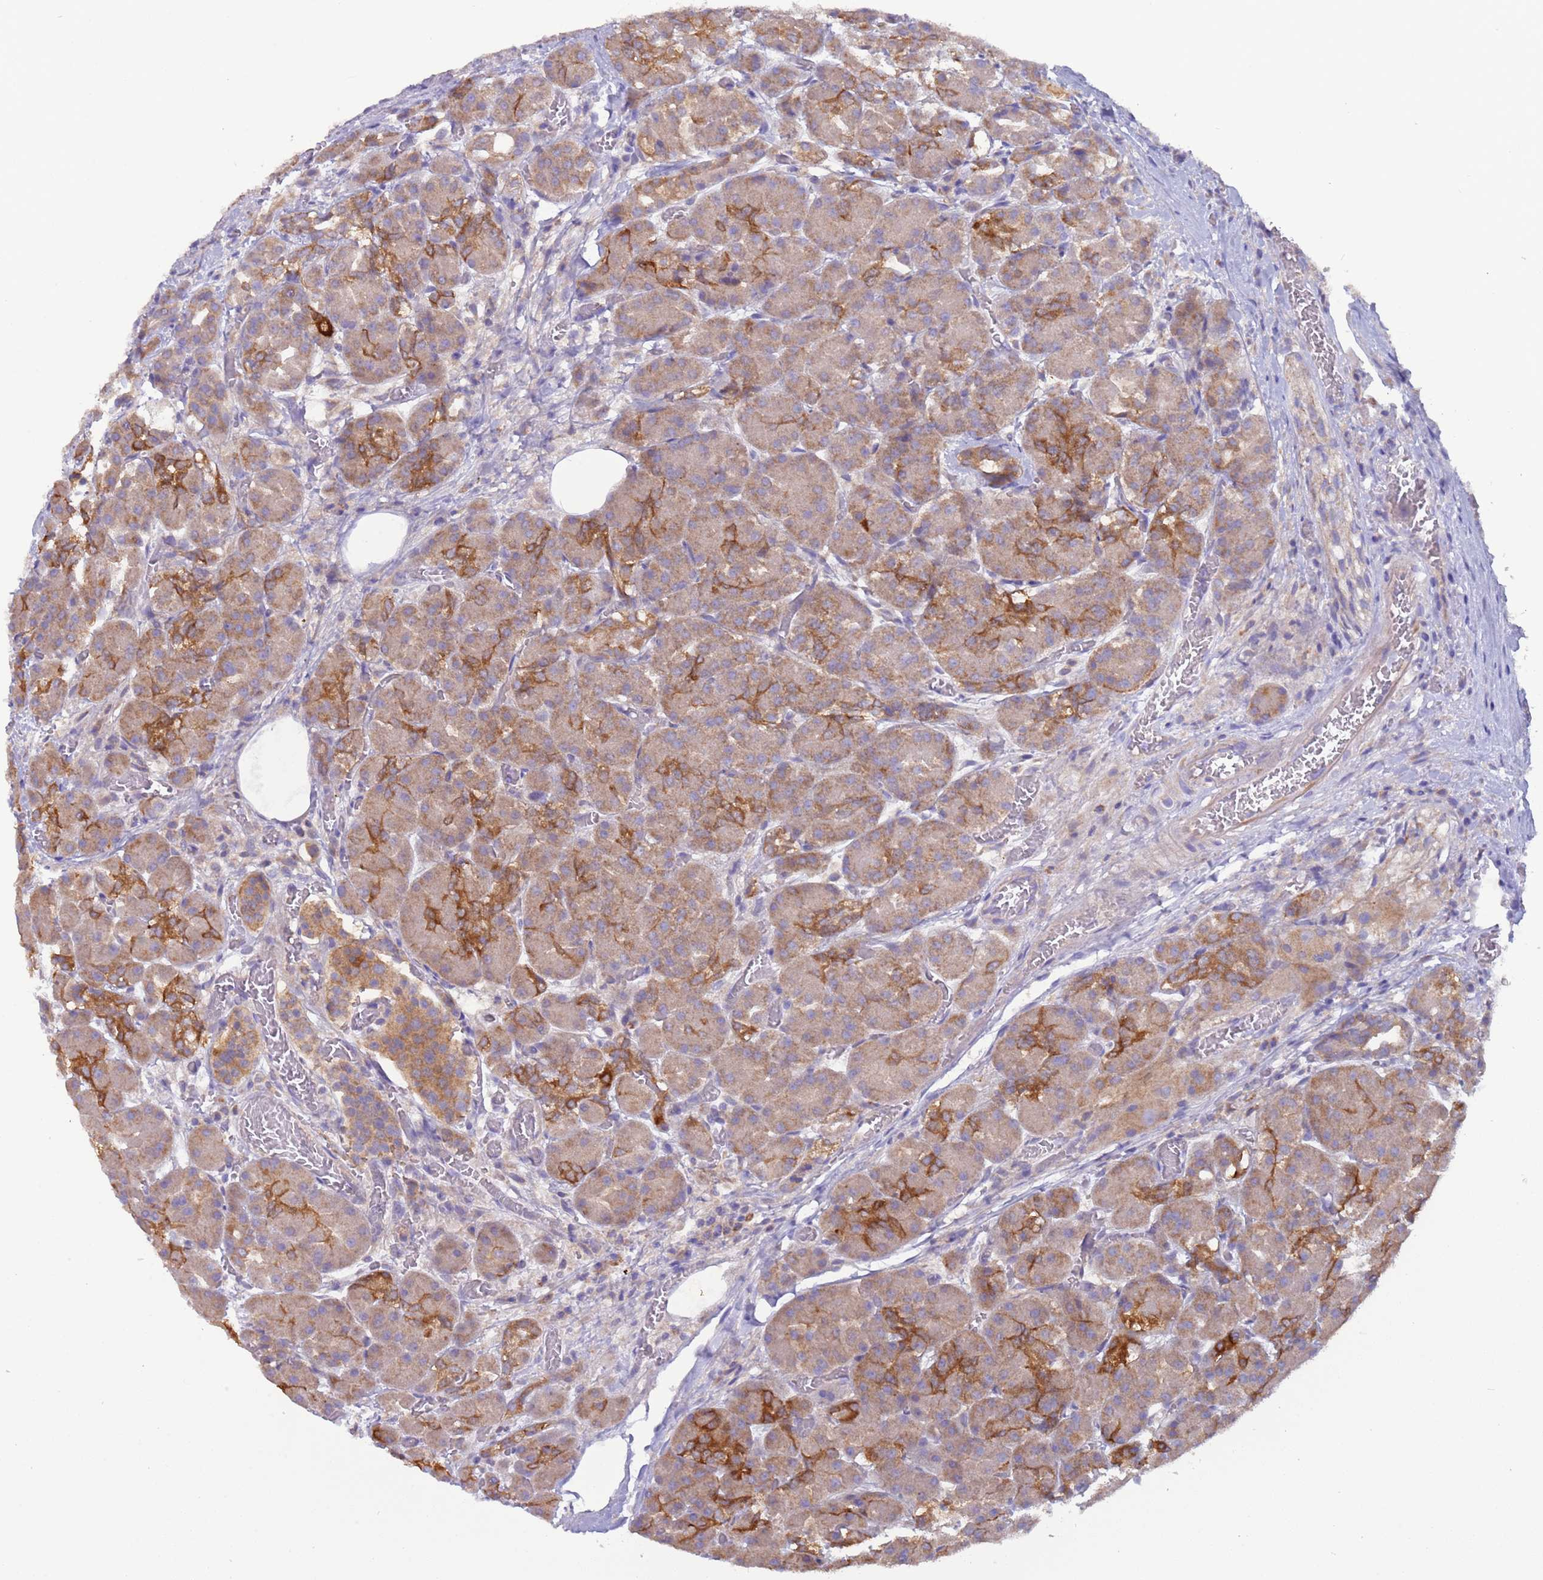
{"staining": {"intensity": "strong", "quantity": "<25%", "location": "cytoplasmic/membranous"}, "tissue": "pancreas", "cell_type": "Exocrine glandular cells", "image_type": "normal", "snomed": [{"axis": "morphology", "description": "Normal tissue, NOS"}, {"axis": "topography", "description": "Pancreas"}], "caption": "Pancreas stained with DAB immunohistochemistry (IHC) exhibits medium levels of strong cytoplasmic/membranous expression in approximately <25% of exocrine glandular cells.", "gene": "UQCRQ", "patient": {"sex": "male", "age": 63}}